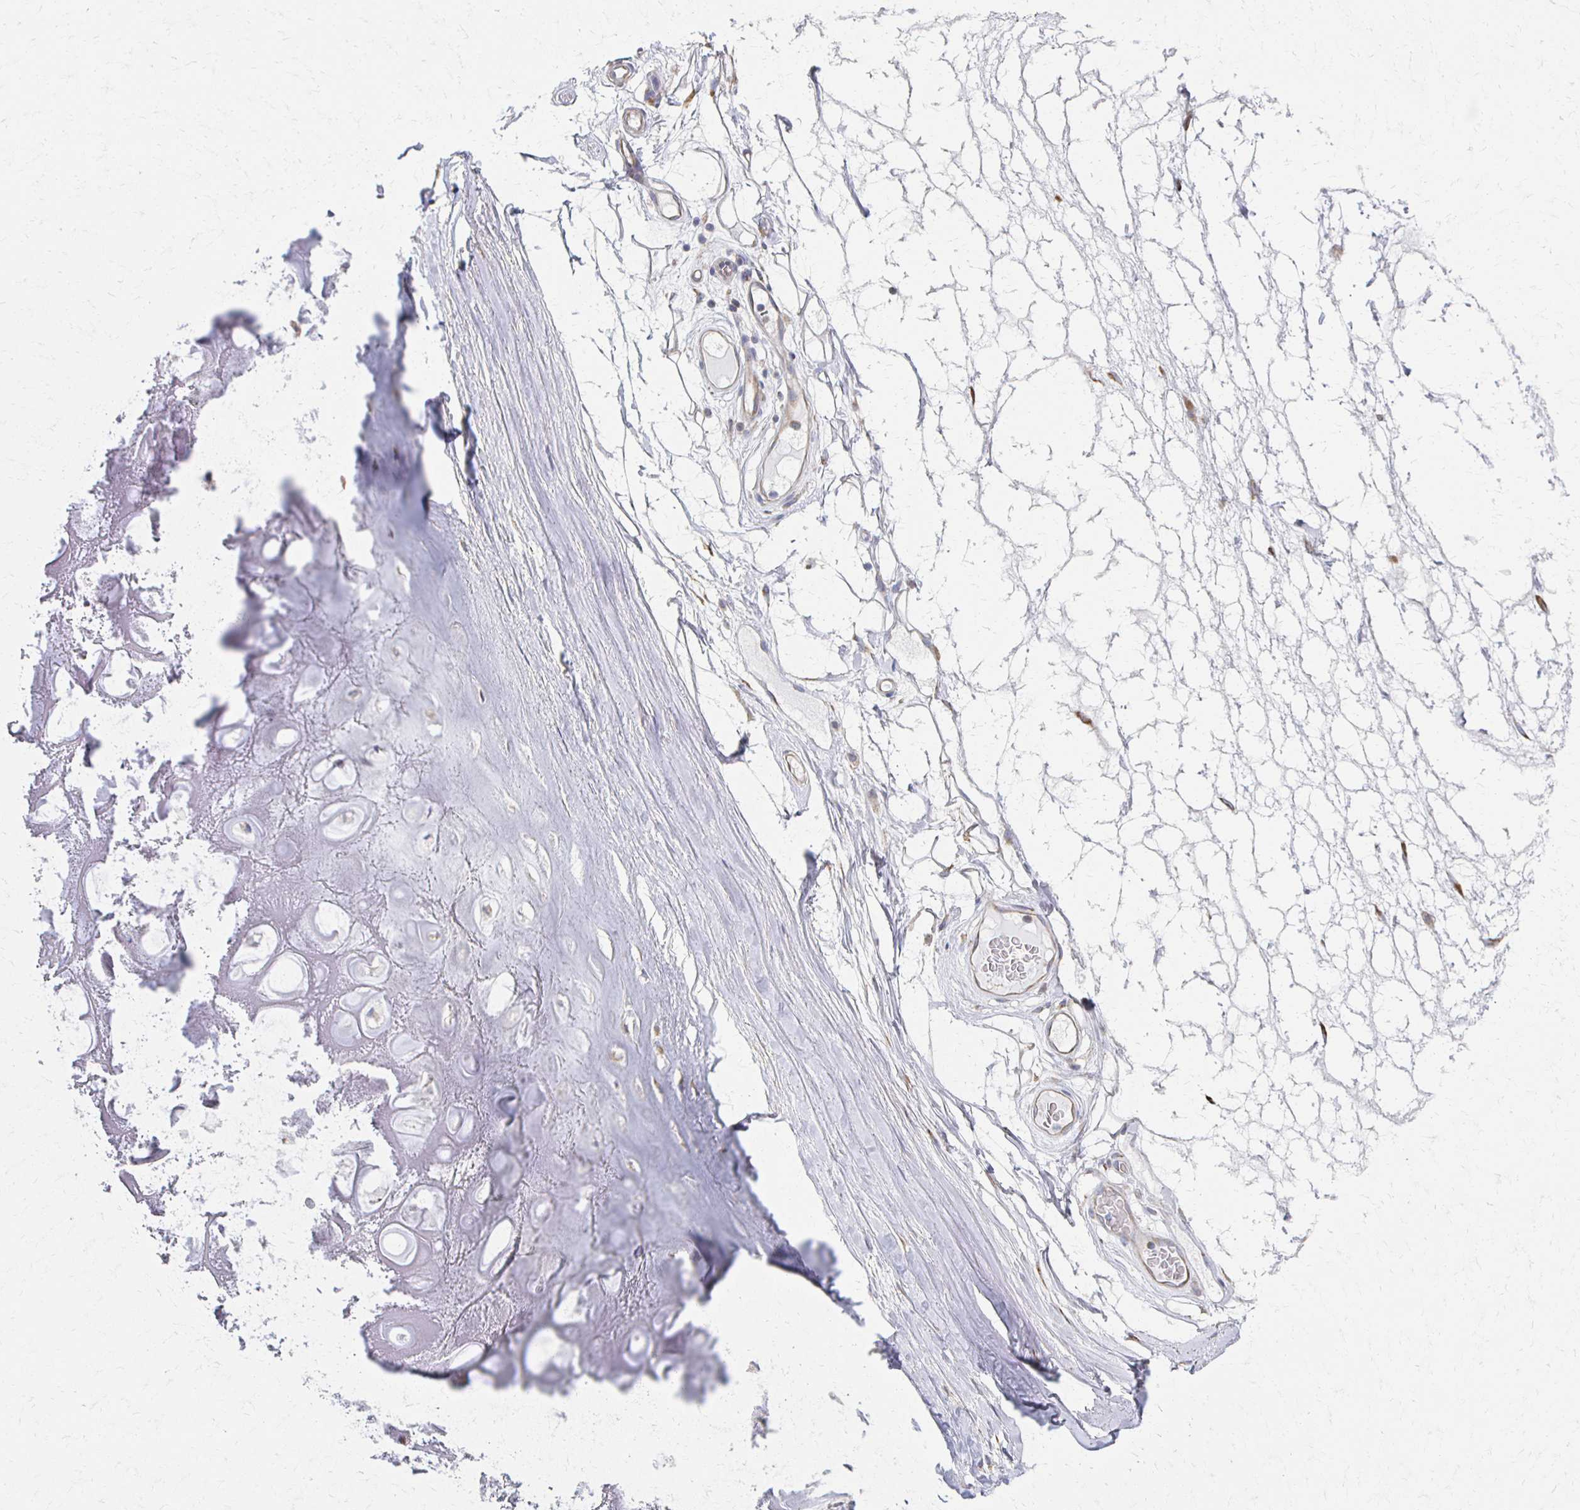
{"staining": {"intensity": "negative", "quantity": "none", "location": "none"}, "tissue": "adipose tissue", "cell_type": "Adipocytes", "image_type": "normal", "snomed": [{"axis": "morphology", "description": "Normal tissue, NOS"}, {"axis": "topography", "description": "Lymph node"}, {"axis": "topography", "description": "Cartilage tissue"}, {"axis": "topography", "description": "Nasopharynx"}], "caption": "An image of human adipose tissue is negative for staining in adipocytes. Nuclei are stained in blue.", "gene": "ATP1A3", "patient": {"sex": "male", "age": 63}}